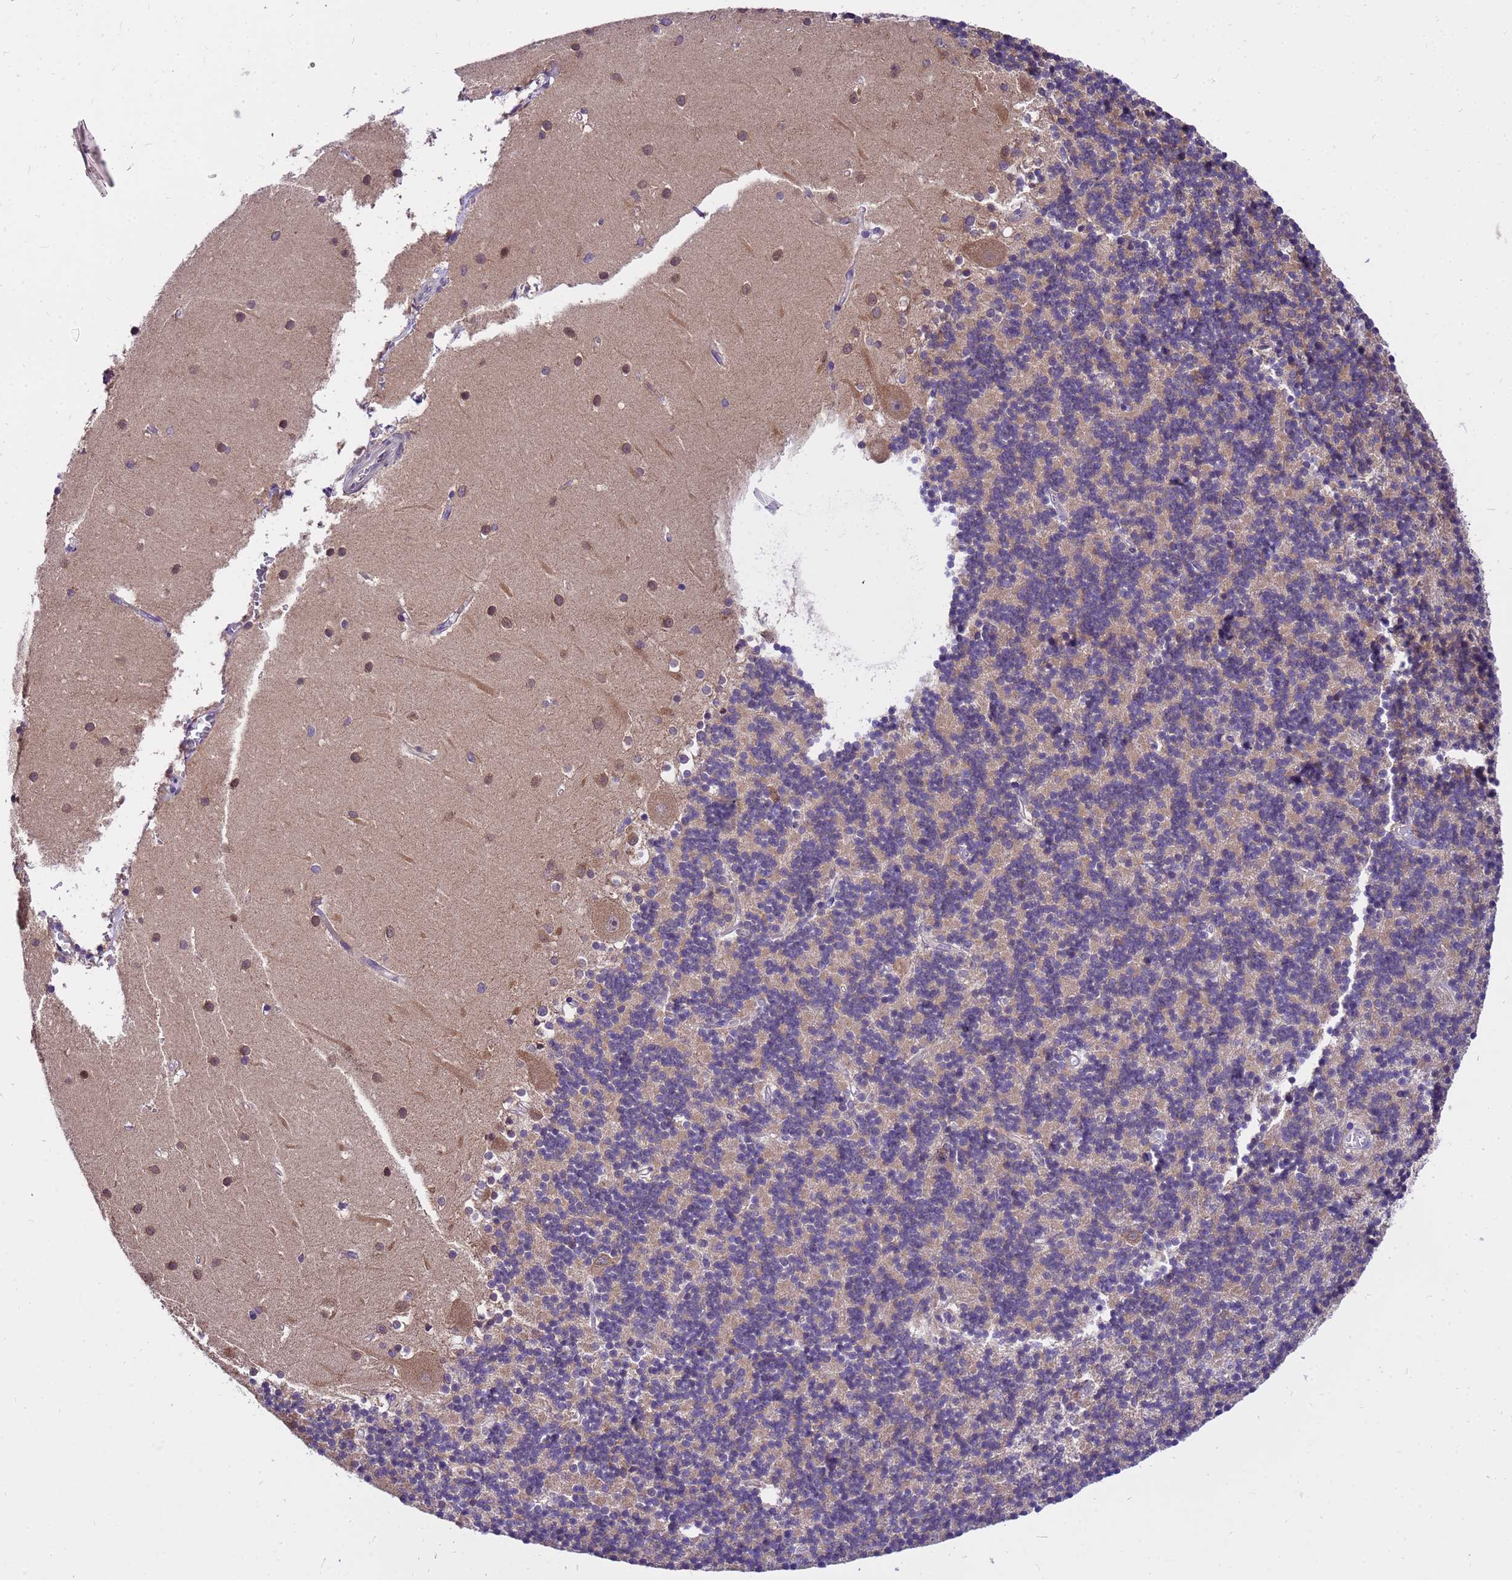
{"staining": {"intensity": "weak", "quantity": "25%-75%", "location": "cytoplasmic/membranous"}, "tissue": "cerebellum", "cell_type": "Cells in granular layer", "image_type": "normal", "snomed": [{"axis": "morphology", "description": "Normal tissue, NOS"}, {"axis": "topography", "description": "Cerebellum"}], "caption": "A low amount of weak cytoplasmic/membranous positivity is seen in about 25%-75% of cells in granular layer in benign cerebellum.", "gene": "GET3", "patient": {"sex": "male", "age": 54}}